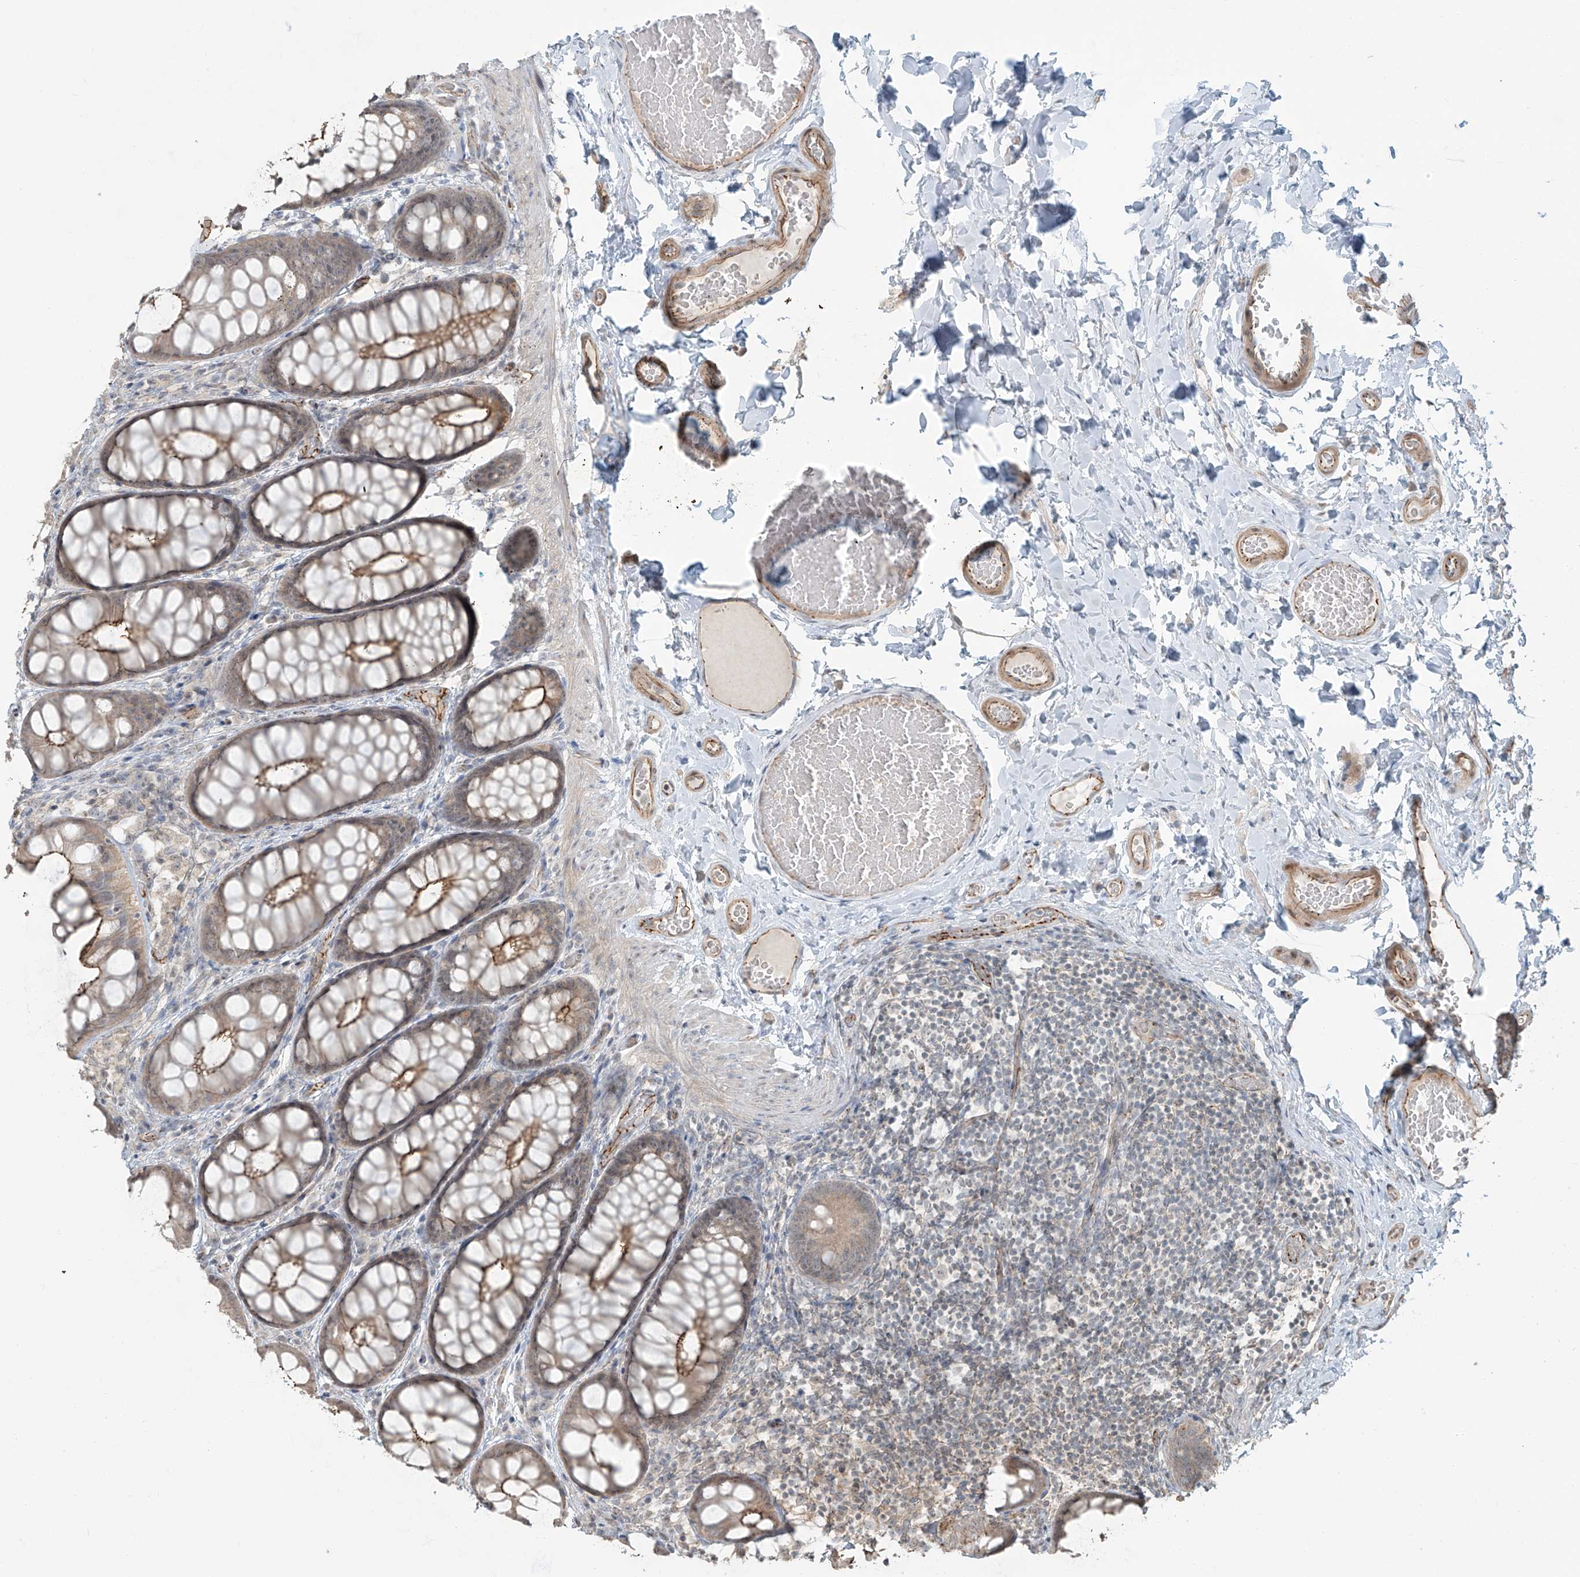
{"staining": {"intensity": "moderate", "quantity": ">75%", "location": "cytoplasmic/membranous"}, "tissue": "colon", "cell_type": "Endothelial cells", "image_type": "normal", "snomed": [{"axis": "morphology", "description": "Normal tissue, NOS"}, {"axis": "topography", "description": "Colon"}], "caption": "Protein staining by IHC demonstrates moderate cytoplasmic/membranous expression in approximately >75% of endothelial cells in normal colon.", "gene": "ZNF16", "patient": {"sex": "male", "age": 47}}